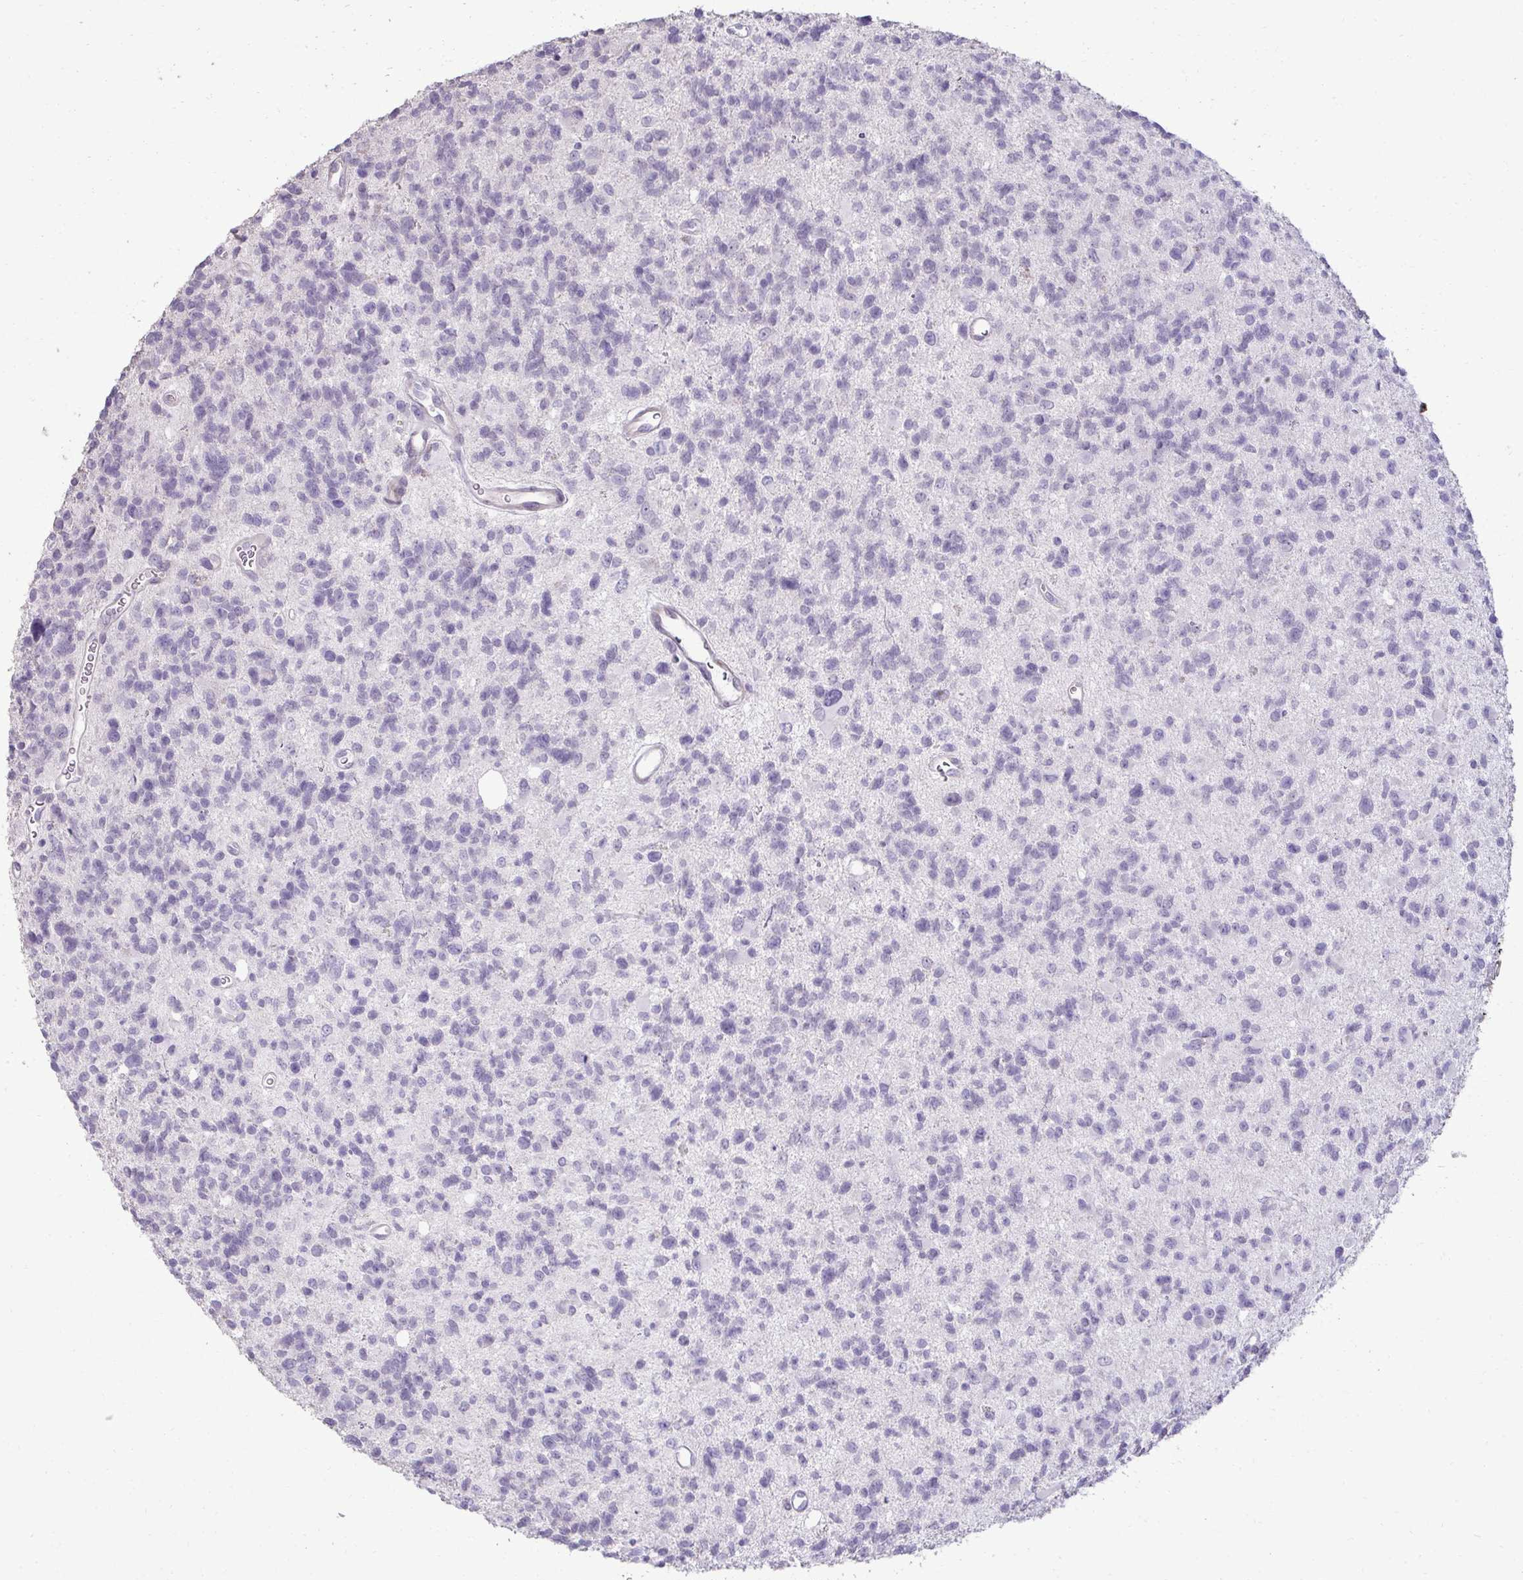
{"staining": {"intensity": "negative", "quantity": "none", "location": "none"}, "tissue": "glioma", "cell_type": "Tumor cells", "image_type": "cancer", "snomed": [{"axis": "morphology", "description": "Glioma, malignant, High grade"}, {"axis": "topography", "description": "Brain"}], "caption": "Glioma was stained to show a protein in brown. There is no significant staining in tumor cells. The staining was performed using DAB to visualize the protein expression in brown, while the nuclei were stained in blue with hematoxylin (Magnification: 20x).", "gene": "SLC30A3", "patient": {"sex": "male", "age": 29}}